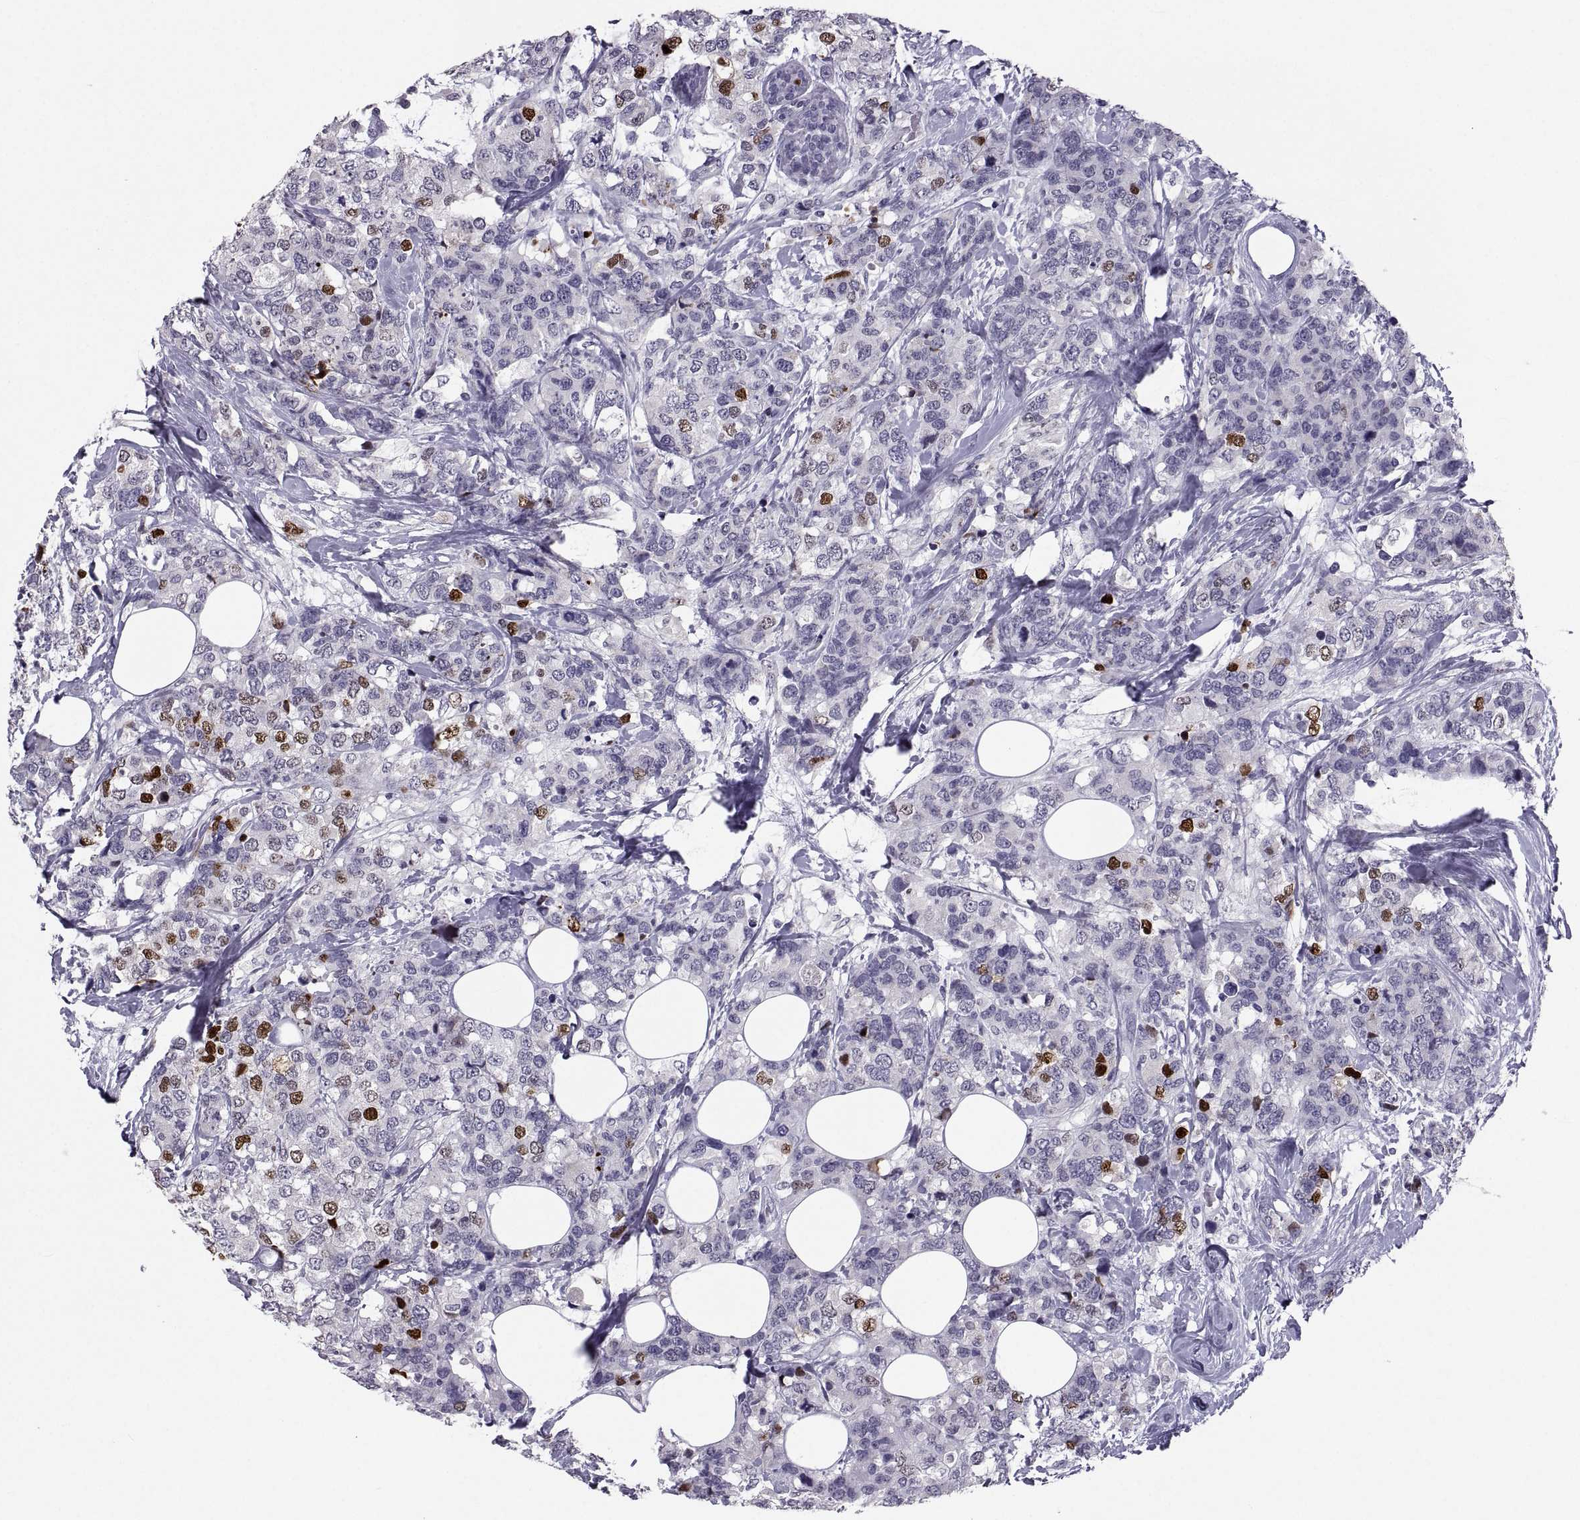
{"staining": {"intensity": "strong", "quantity": "<25%", "location": "nuclear"}, "tissue": "breast cancer", "cell_type": "Tumor cells", "image_type": "cancer", "snomed": [{"axis": "morphology", "description": "Lobular carcinoma"}, {"axis": "topography", "description": "Breast"}], "caption": "Immunohistochemical staining of breast cancer (lobular carcinoma) reveals strong nuclear protein expression in approximately <25% of tumor cells. (DAB = brown stain, brightfield microscopy at high magnification).", "gene": "SOX21", "patient": {"sex": "female", "age": 59}}